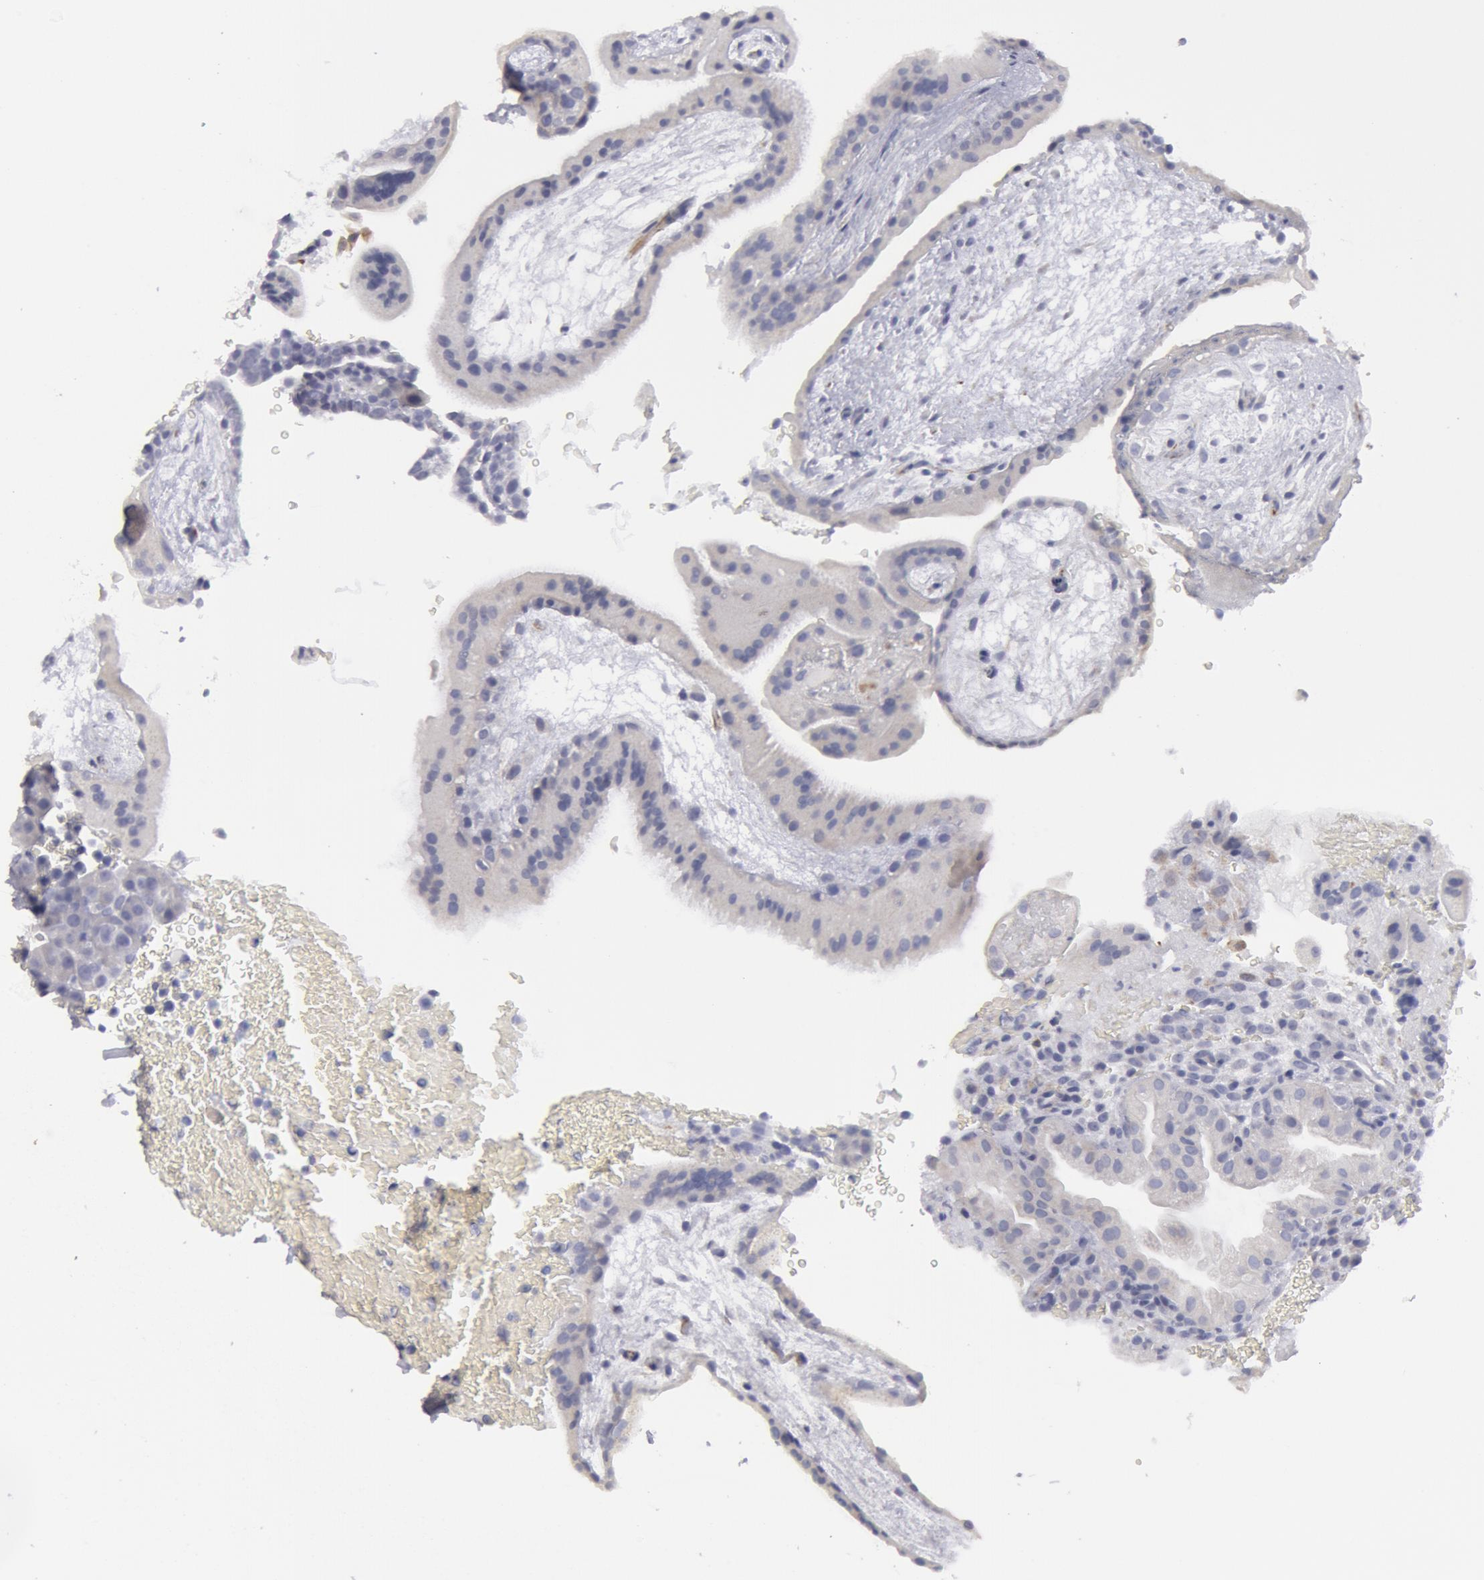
{"staining": {"intensity": "negative", "quantity": "none", "location": "none"}, "tissue": "placenta", "cell_type": "Trophoblastic cells", "image_type": "normal", "snomed": [{"axis": "morphology", "description": "Normal tissue, NOS"}, {"axis": "topography", "description": "Placenta"}], "caption": "Micrograph shows no significant protein positivity in trophoblastic cells of normal placenta. (DAB IHC, high magnification).", "gene": "SMC1B", "patient": {"sex": "female", "age": 19}}